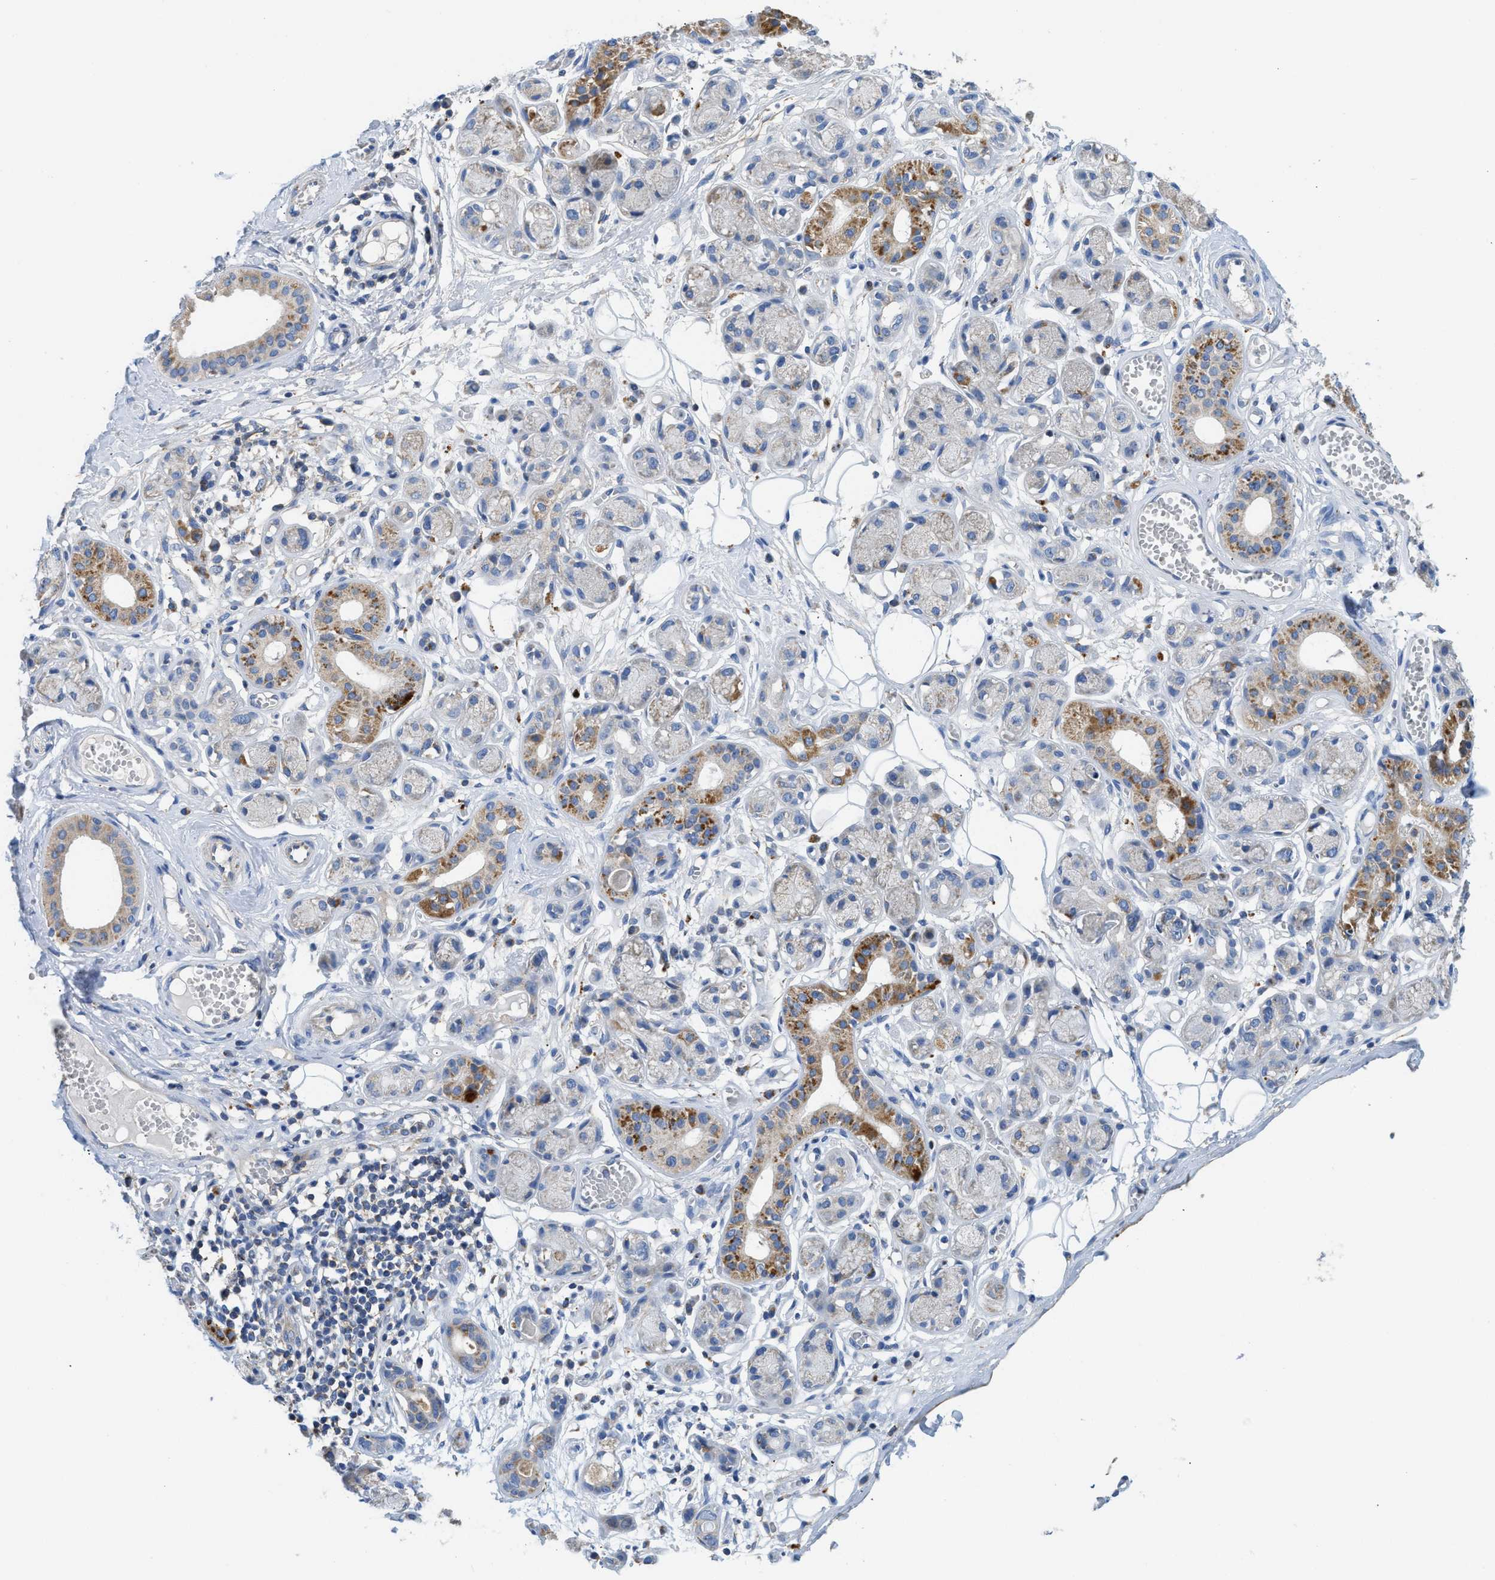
{"staining": {"intensity": "negative", "quantity": "none", "location": "none"}, "tissue": "adipose tissue", "cell_type": "Adipocytes", "image_type": "normal", "snomed": [{"axis": "morphology", "description": "Normal tissue, NOS"}, {"axis": "morphology", "description": "Inflammation, NOS"}, {"axis": "topography", "description": "Salivary gland"}, {"axis": "topography", "description": "Peripheral nerve tissue"}], "caption": "Adipocytes show no significant protein positivity in normal adipose tissue. (DAB (3,3'-diaminobenzidine) immunohistochemistry (IHC) visualized using brightfield microscopy, high magnification).", "gene": "SLC25A13", "patient": {"sex": "female", "age": 75}}